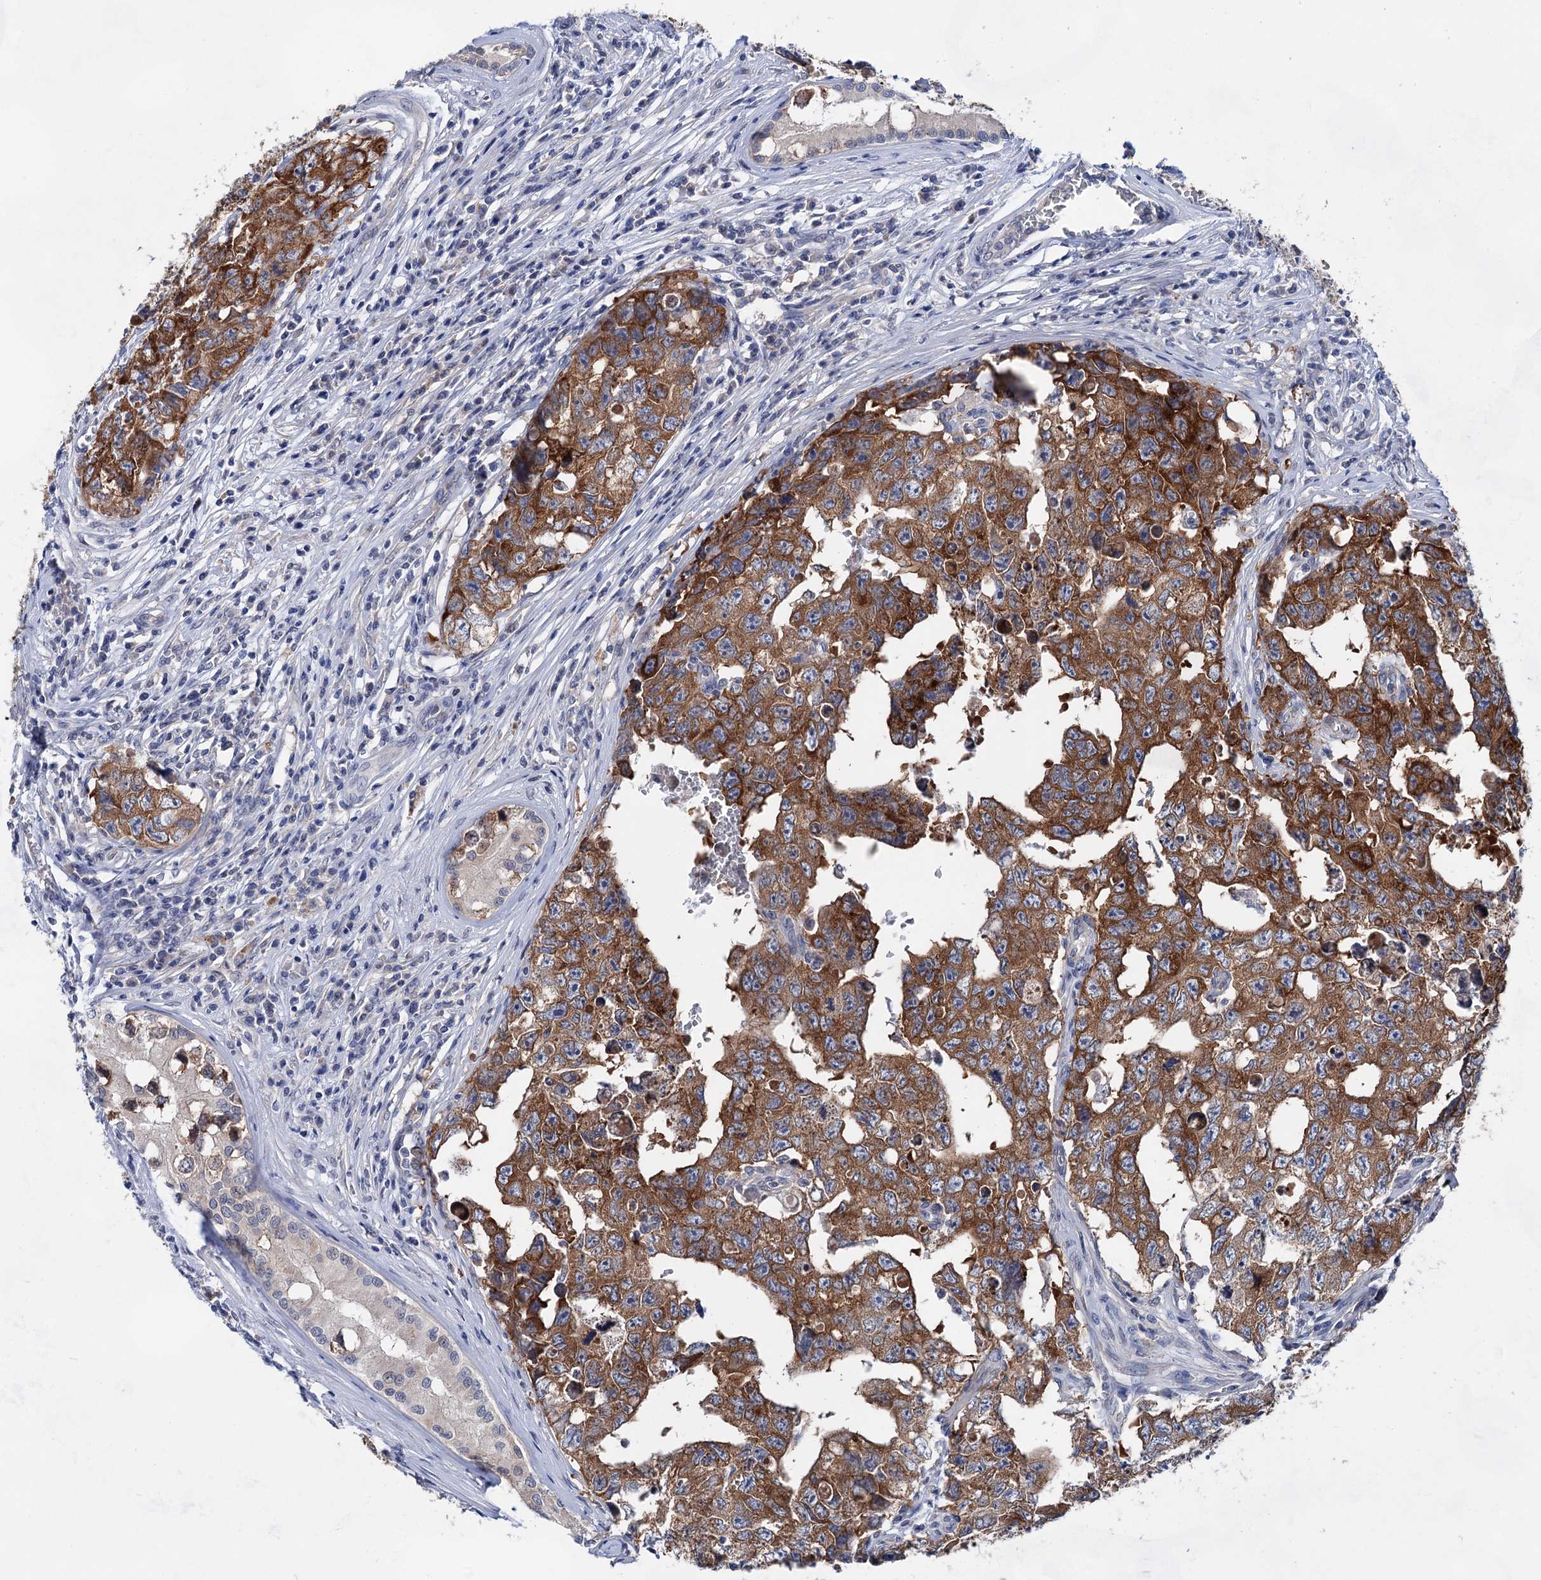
{"staining": {"intensity": "strong", "quantity": ">75%", "location": "cytoplasmic/membranous"}, "tissue": "testis cancer", "cell_type": "Tumor cells", "image_type": "cancer", "snomed": [{"axis": "morphology", "description": "Carcinoma, Embryonal, NOS"}, {"axis": "topography", "description": "Testis"}], "caption": "Testis cancer (embryonal carcinoma) was stained to show a protein in brown. There is high levels of strong cytoplasmic/membranous positivity in approximately >75% of tumor cells. Nuclei are stained in blue.", "gene": "MORN3", "patient": {"sex": "male", "age": 17}}